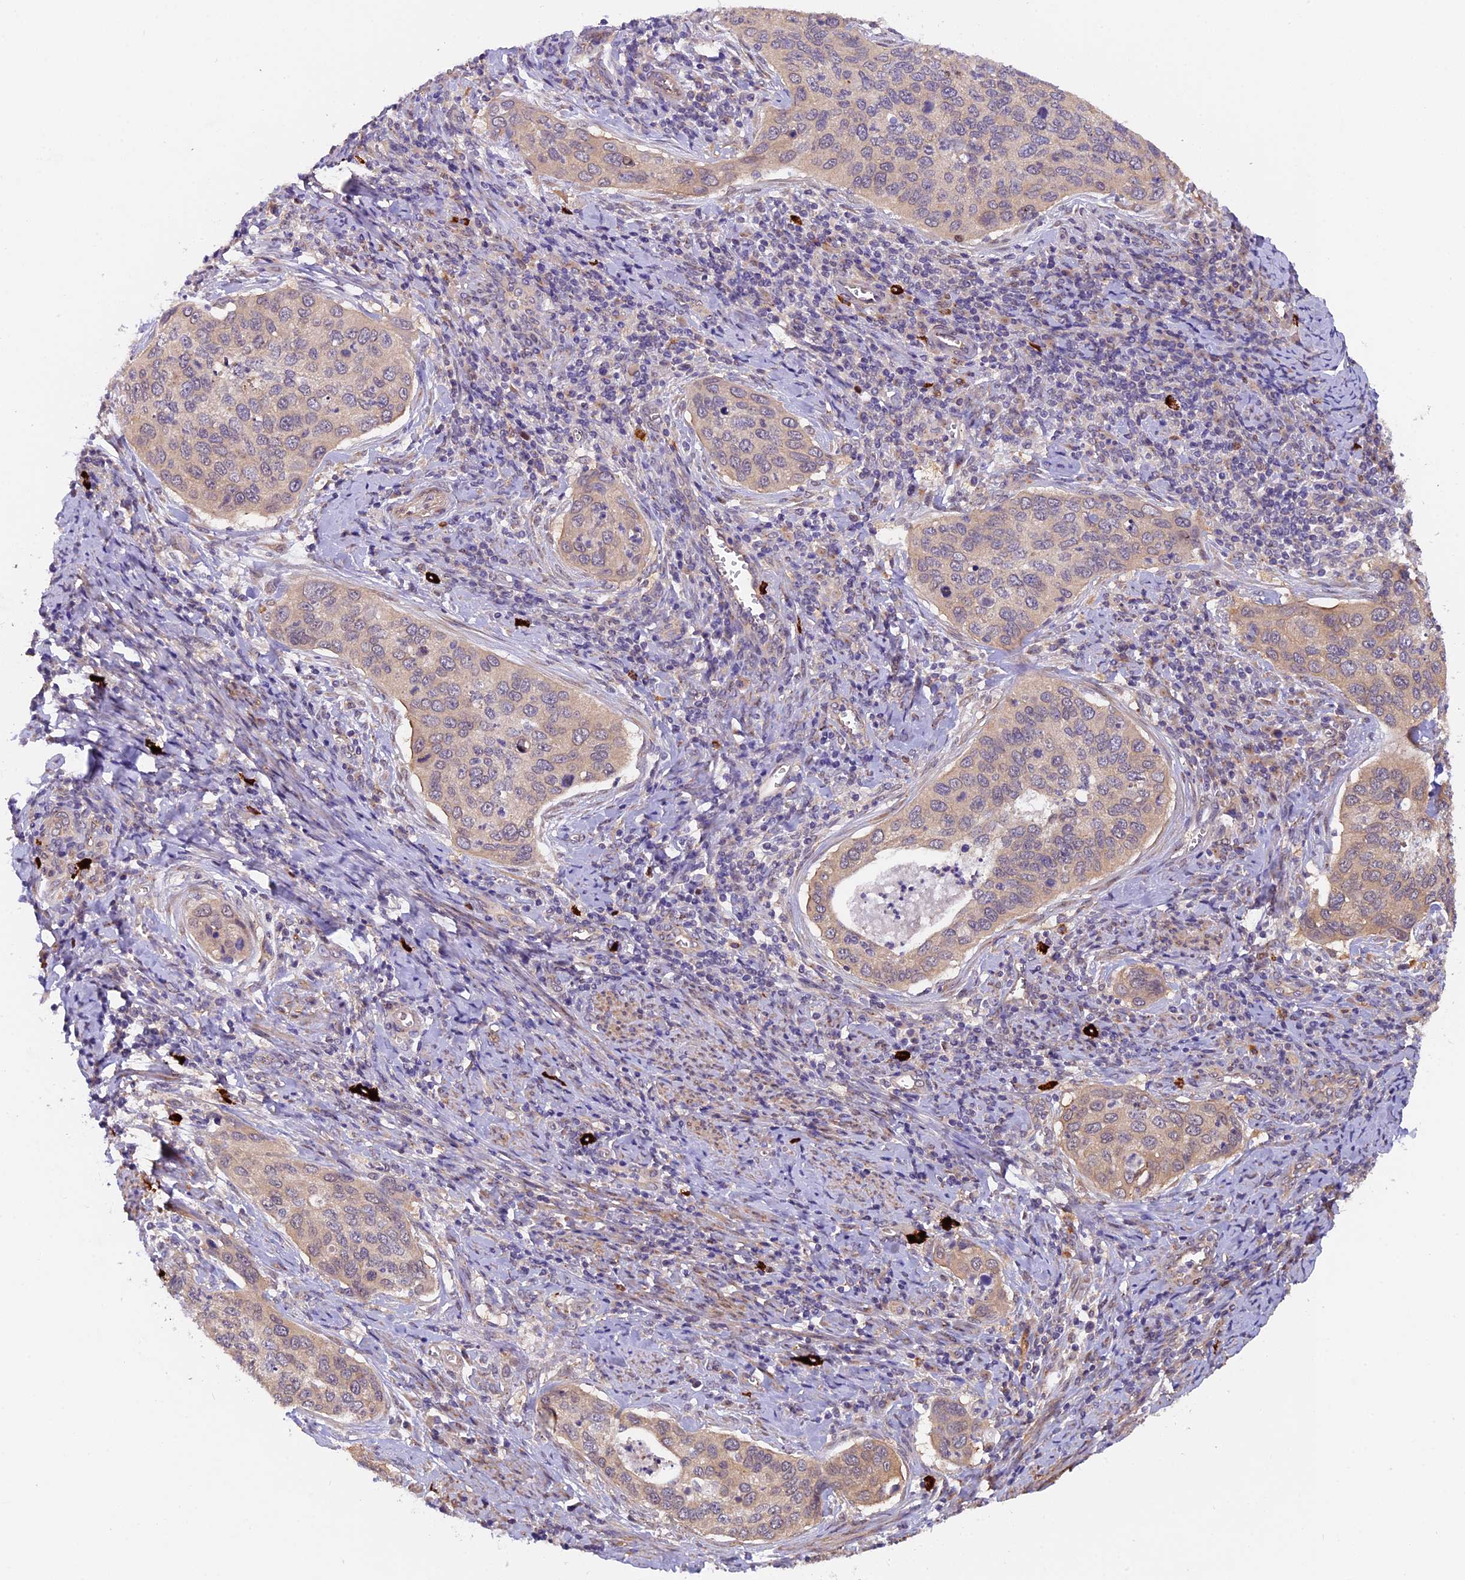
{"staining": {"intensity": "weak", "quantity": "<25%", "location": "cytoplasmic/membranous"}, "tissue": "cervical cancer", "cell_type": "Tumor cells", "image_type": "cancer", "snomed": [{"axis": "morphology", "description": "Squamous cell carcinoma, NOS"}, {"axis": "topography", "description": "Cervix"}], "caption": "This is an immunohistochemistry image of human cervical squamous cell carcinoma. There is no positivity in tumor cells.", "gene": "CCDC9B", "patient": {"sex": "female", "age": 53}}